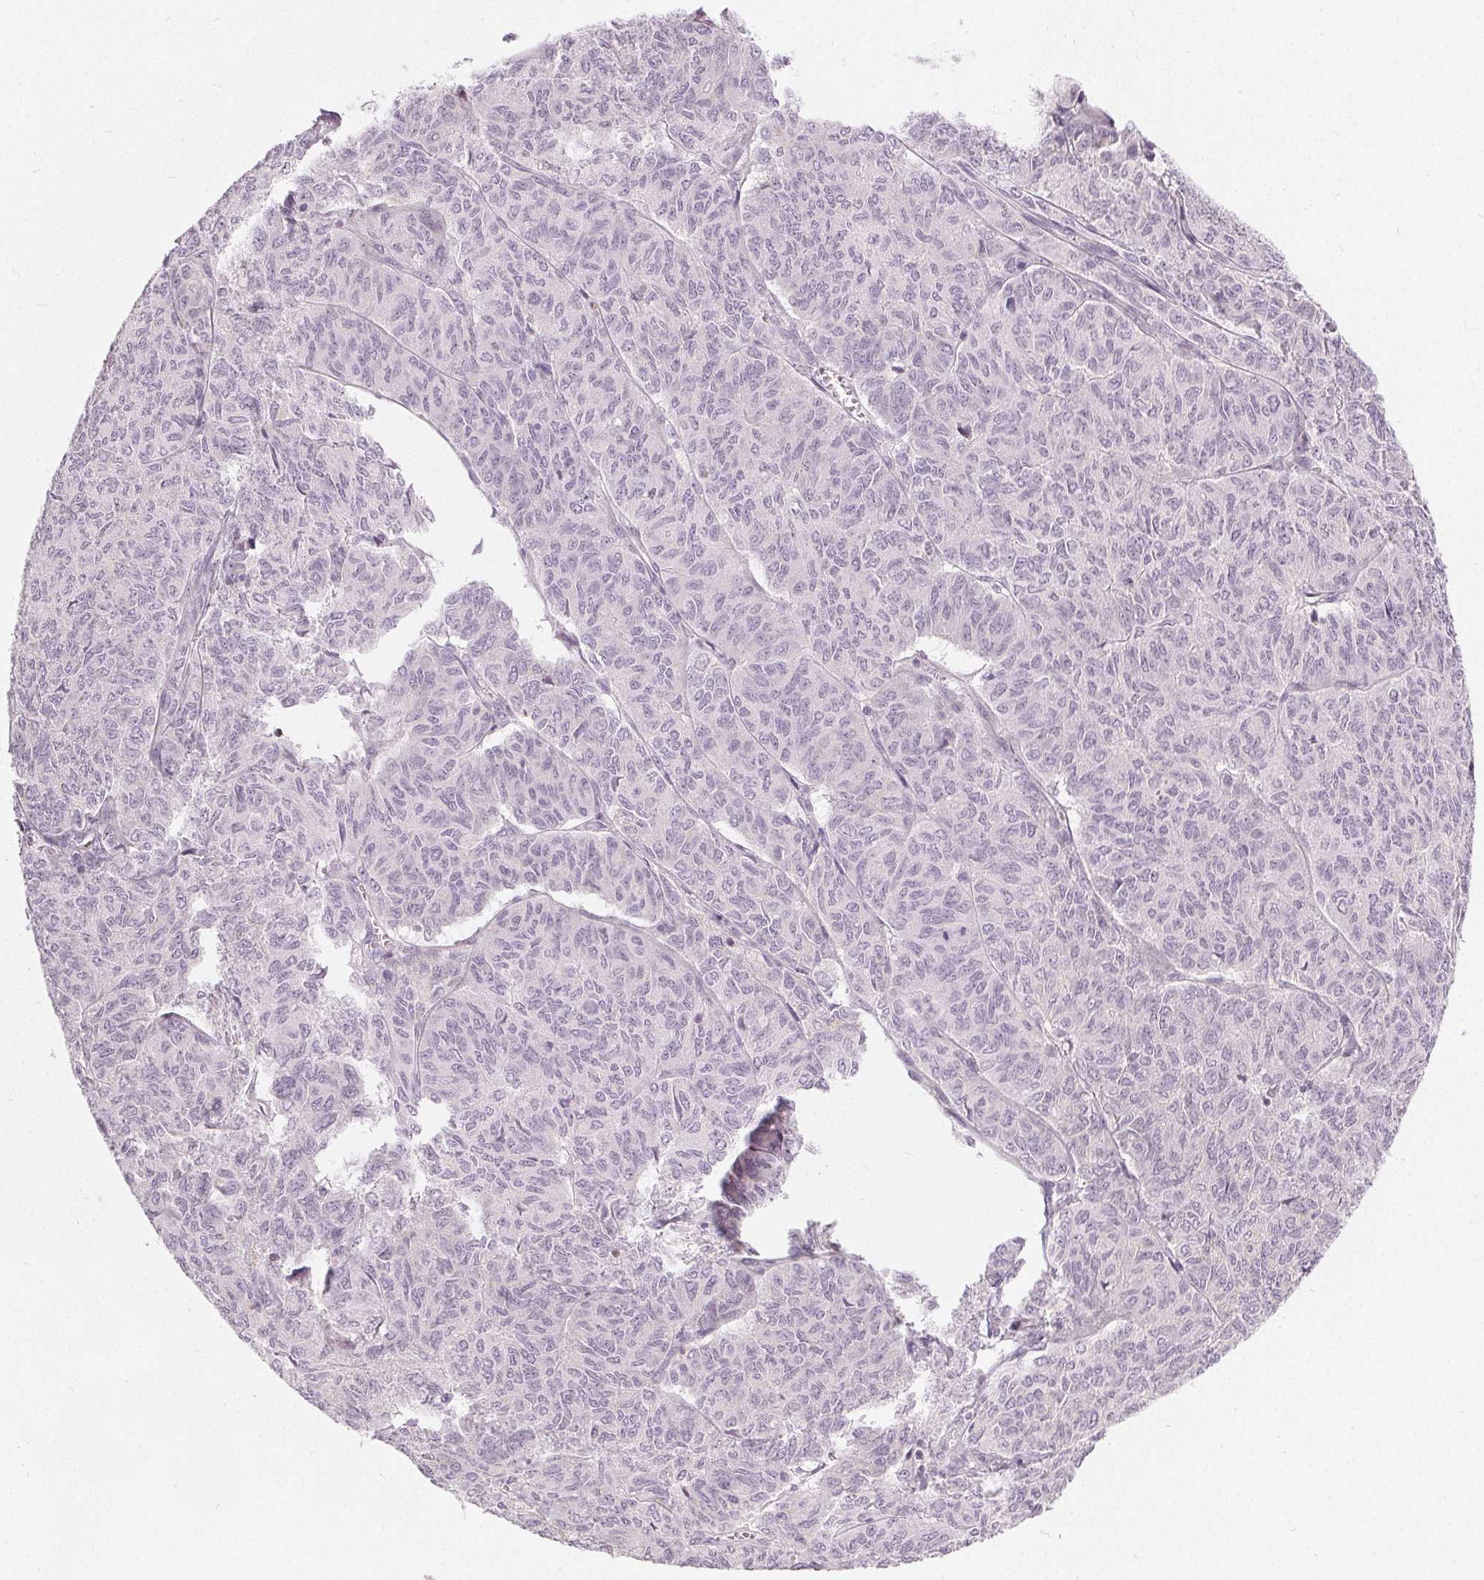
{"staining": {"intensity": "negative", "quantity": "none", "location": "none"}, "tissue": "ovarian cancer", "cell_type": "Tumor cells", "image_type": "cancer", "snomed": [{"axis": "morphology", "description": "Carcinoma, endometroid"}, {"axis": "topography", "description": "Ovary"}], "caption": "The immunohistochemistry (IHC) photomicrograph has no significant positivity in tumor cells of ovarian cancer tissue.", "gene": "HOPX", "patient": {"sex": "female", "age": 80}}